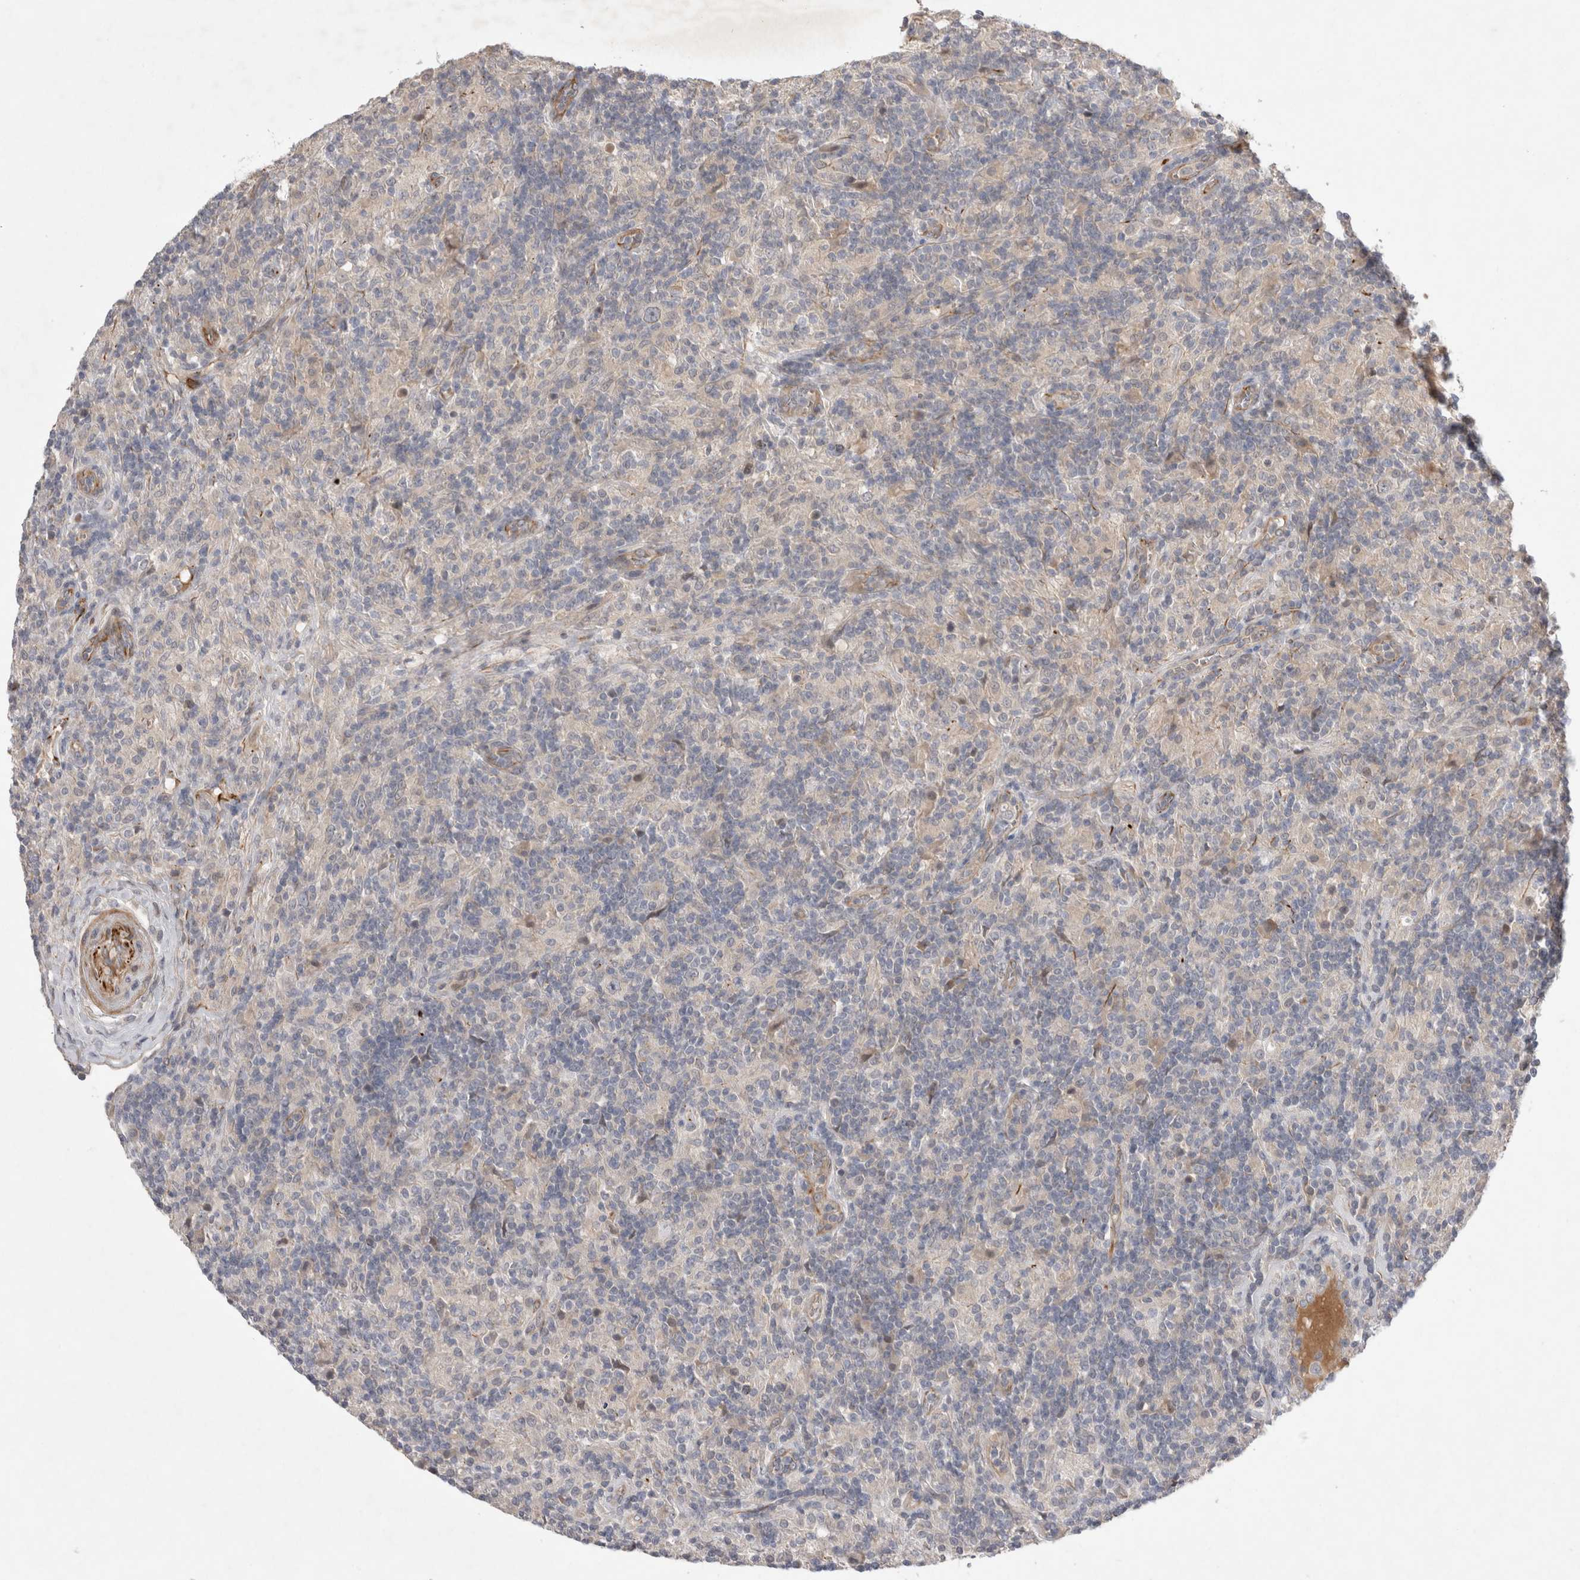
{"staining": {"intensity": "negative", "quantity": "none", "location": "none"}, "tissue": "lymphoma", "cell_type": "Tumor cells", "image_type": "cancer", "snomed": [{"axis": "morphology", "description": "Hodgkin's disease, NOS"}, {"axis": "topography", "description": "Lymph node"}], "caption": "DAB (3,3'-diaminobenzidine) immunohistochemical staining of Hodgkin's disease displays no significant expression in tumor cells. Brightfield microscopy of immunohistochemistry (IHC) stained with DAB (3,3'-diaminobenzidine) (brown) and hematoxylin (blue), captured at high magnification.", "gene": "NMU", "patient": {"sex": "male", "age": 70}}